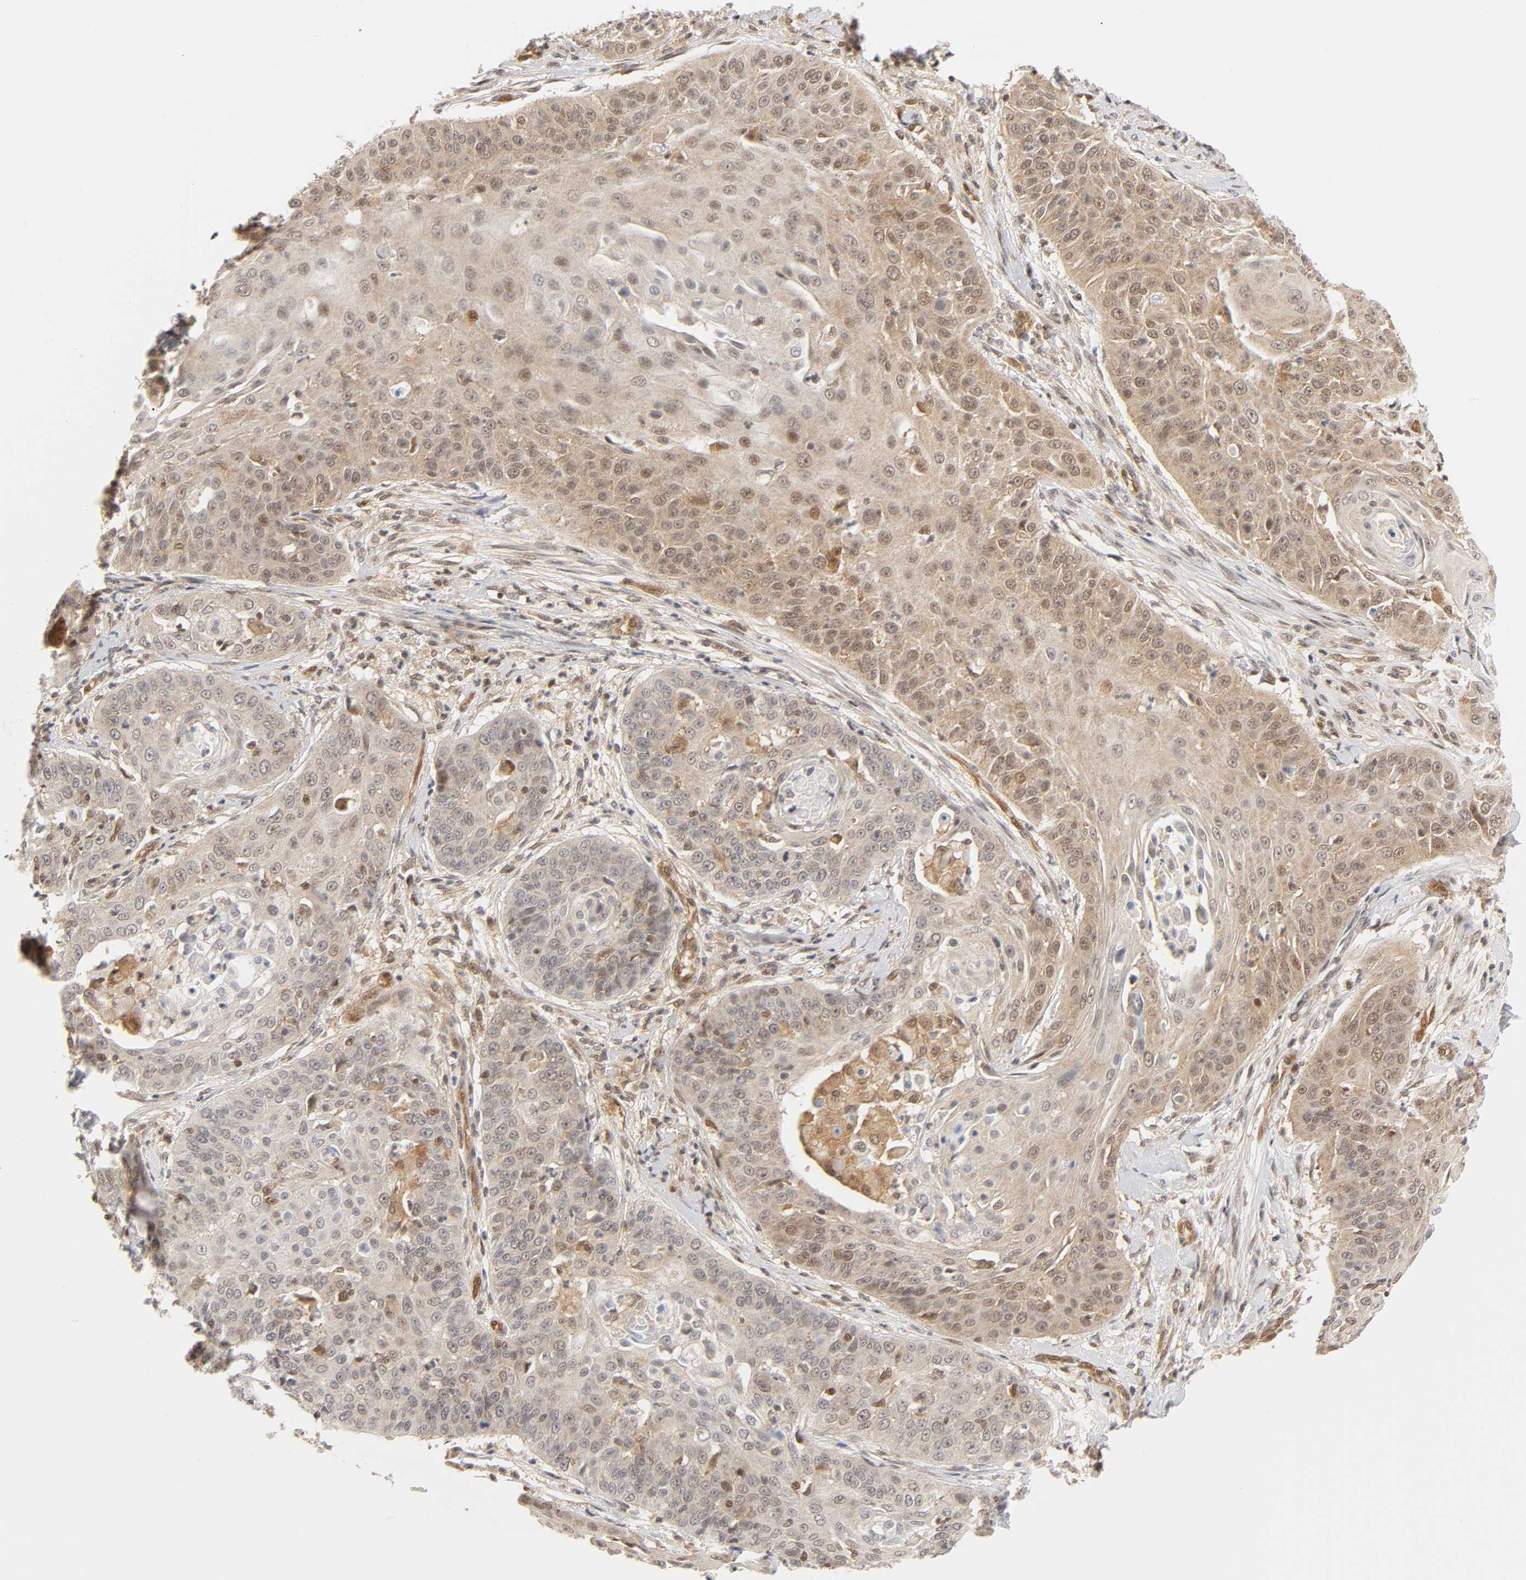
{"staining": {"intensity": "weak", "quantity": ">75%", "location": "cytoplasmic/membranous,nuclear"}, "tissue": "cervical cancer", "cell_type": "Tumor cells", "image_type": "cancer", "snomed": [{"axis": "morphology", "description": "Squamous cell carcinoma, NOS"}, {"axis": "topography", "description": "Cervix"}], "caption": "Immunohistochemical staining of human cervical squamous cell carcinoma exhibits low levels of weak cytoplasmic/membranous and nuclear protein staining in approximately >75% of tumor cells. (DAB IHC with brightfield microscopy, high magnification).", "gene": "CDC37", "patient": {"sex": "female", "age": 64}}